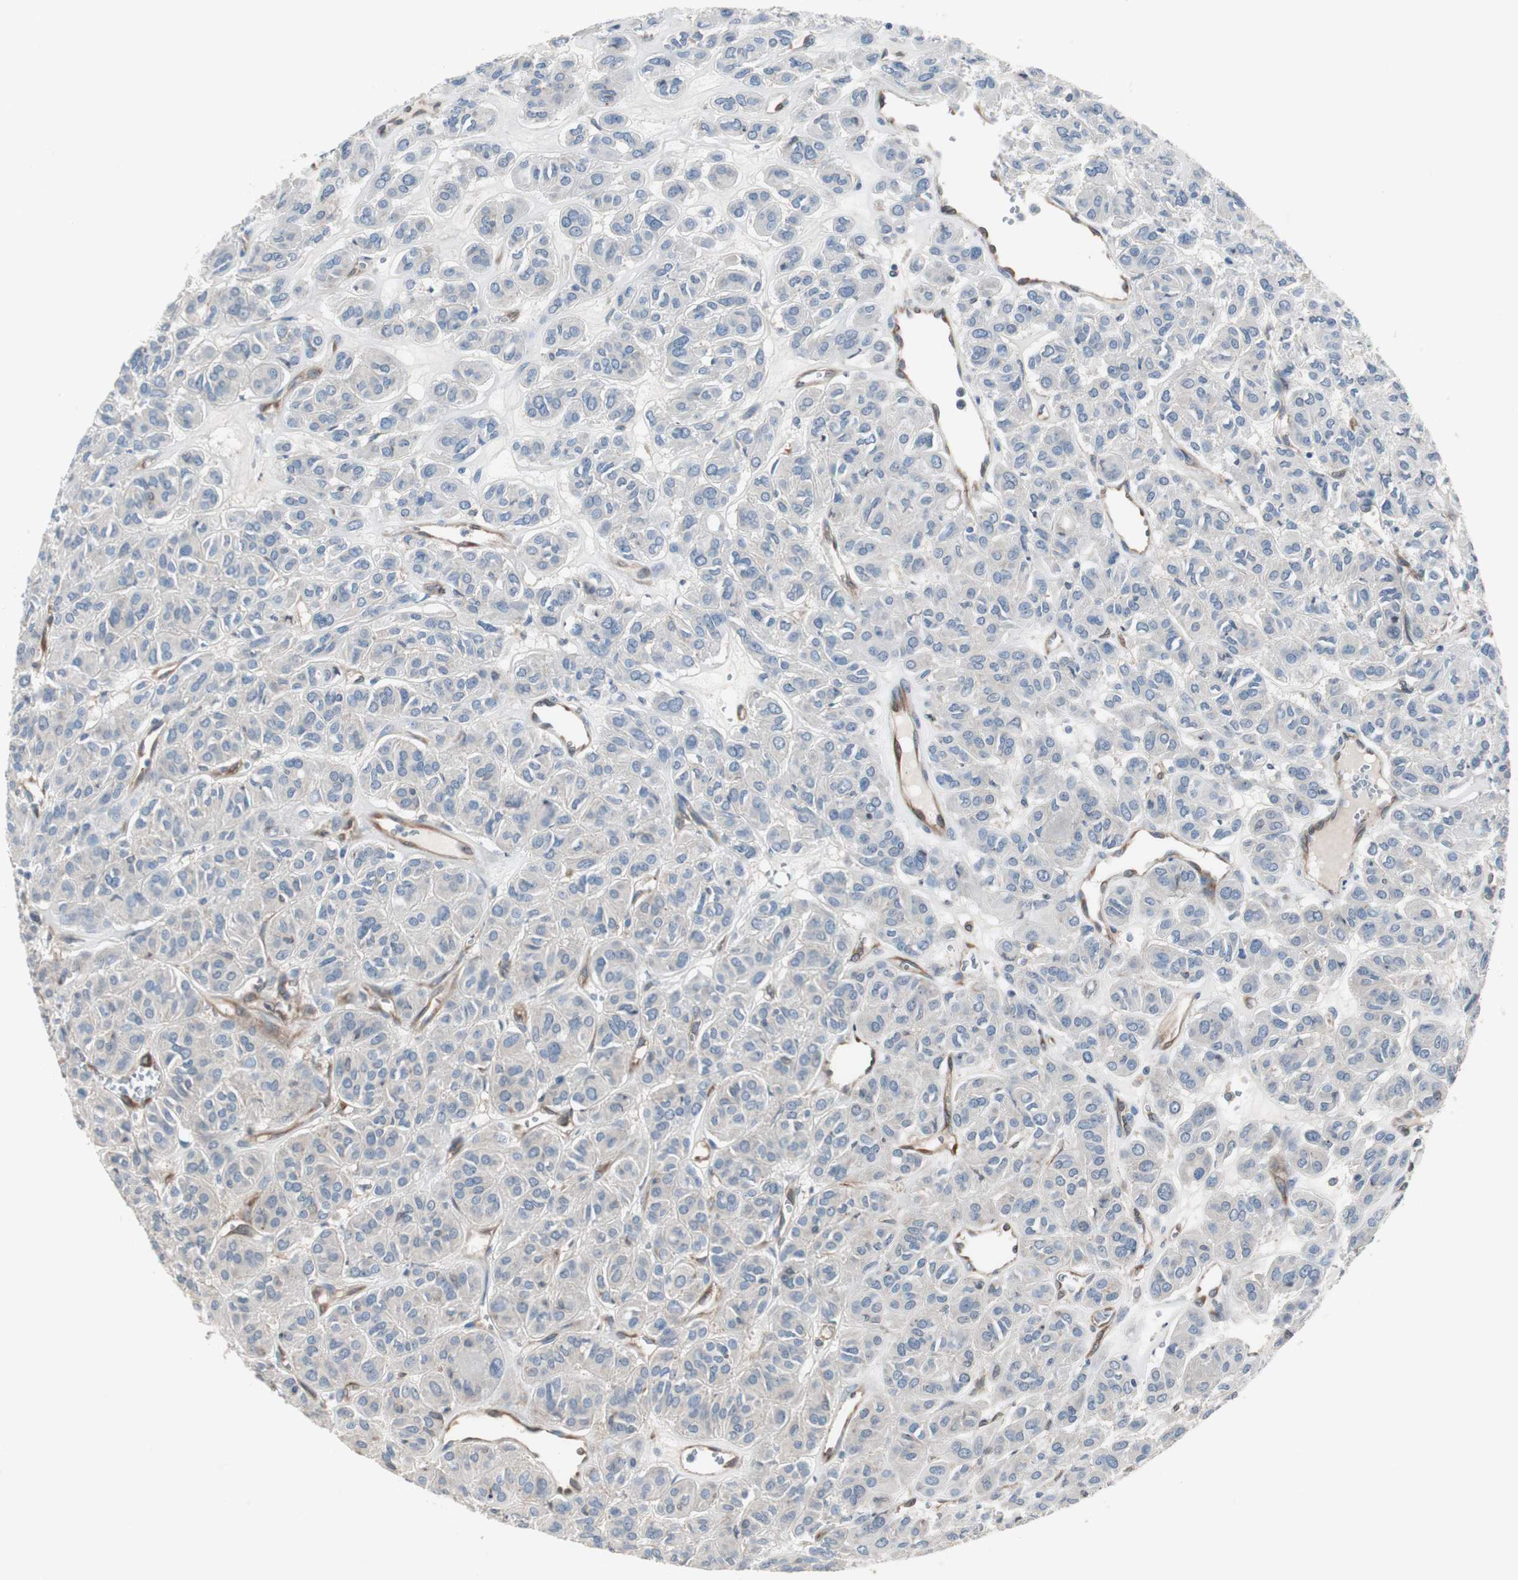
{"staining": {"intensity": "negative", "quantity": "none", "location": "none"}, "tissue": "thyroid cancer", "cell_type": "Tumor cells", "image_type": "cancer", "snomed": [{"axis": "morphology", "description": "Follicular adenoma carcinoma, NOS"}, {"axis": "topography", "description": "Thyroid gland"}], "caption": "Immunohistochemical staining of human follicular adenoma carcinoma (thyroid) exhibits no significant positivity in tumor cells.", "gene": "SWAP70", "patient": {"sex": "female", "age": 71}}